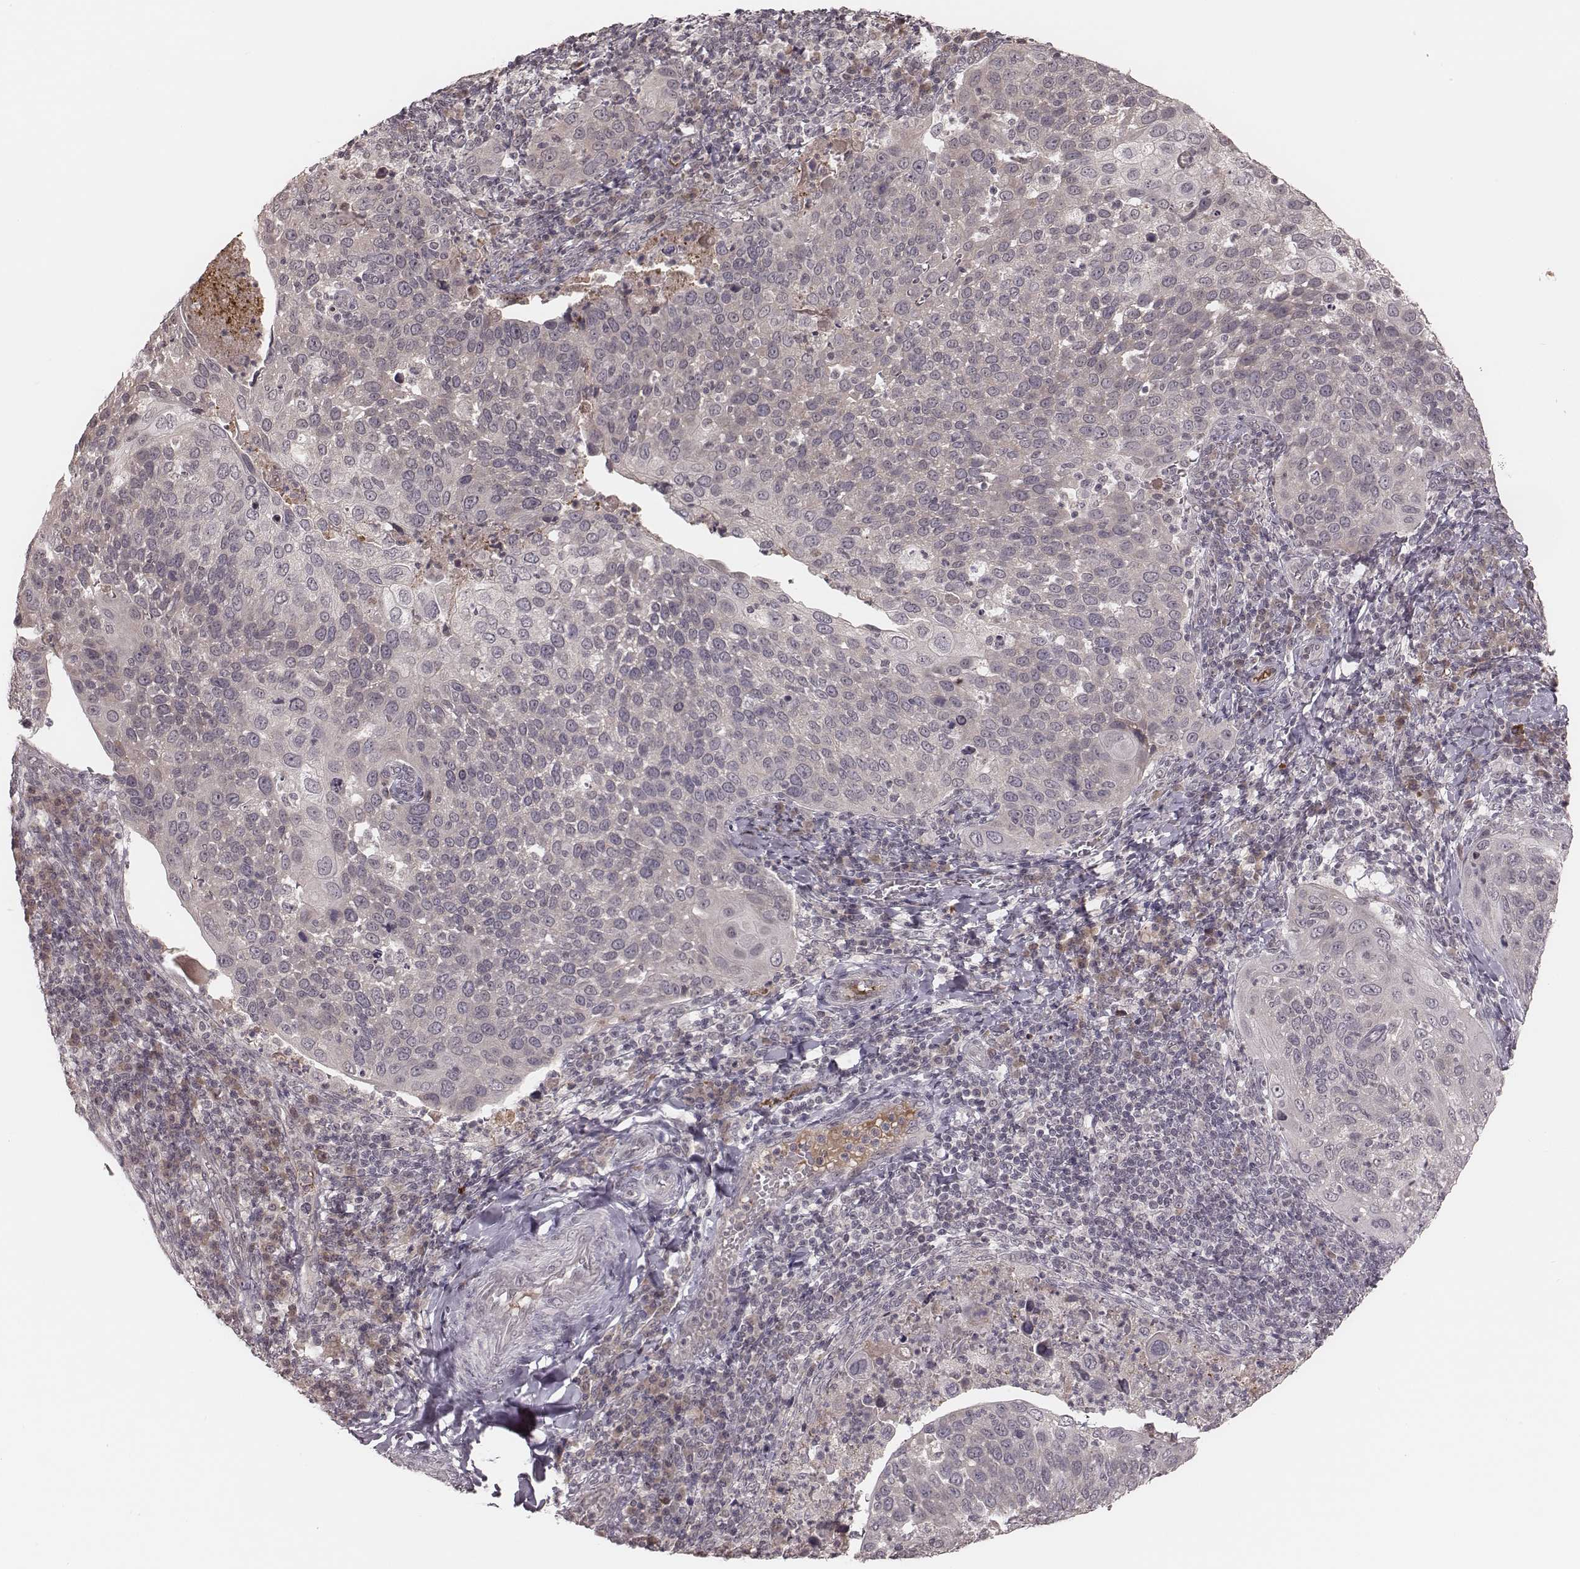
{"staining": {"intensity": "negative", "quantity": "none", "location": "none"}, "tissue": "cervical cancer", "cell_type": "Tumor cells", "image_type": "cancer", "snomed": [{"axis": "morphology", "description": "Squamous cell carcinoma, NOS"}, {"axis": "topography", "description": "Cervix"}], "caption": "Immunohistochemistry of cervical cancer (squamous cell carcinoma) displays no positivity in tumor cells.", "gene": "IL5", "patient": {"sex": "female", "age": 54}}